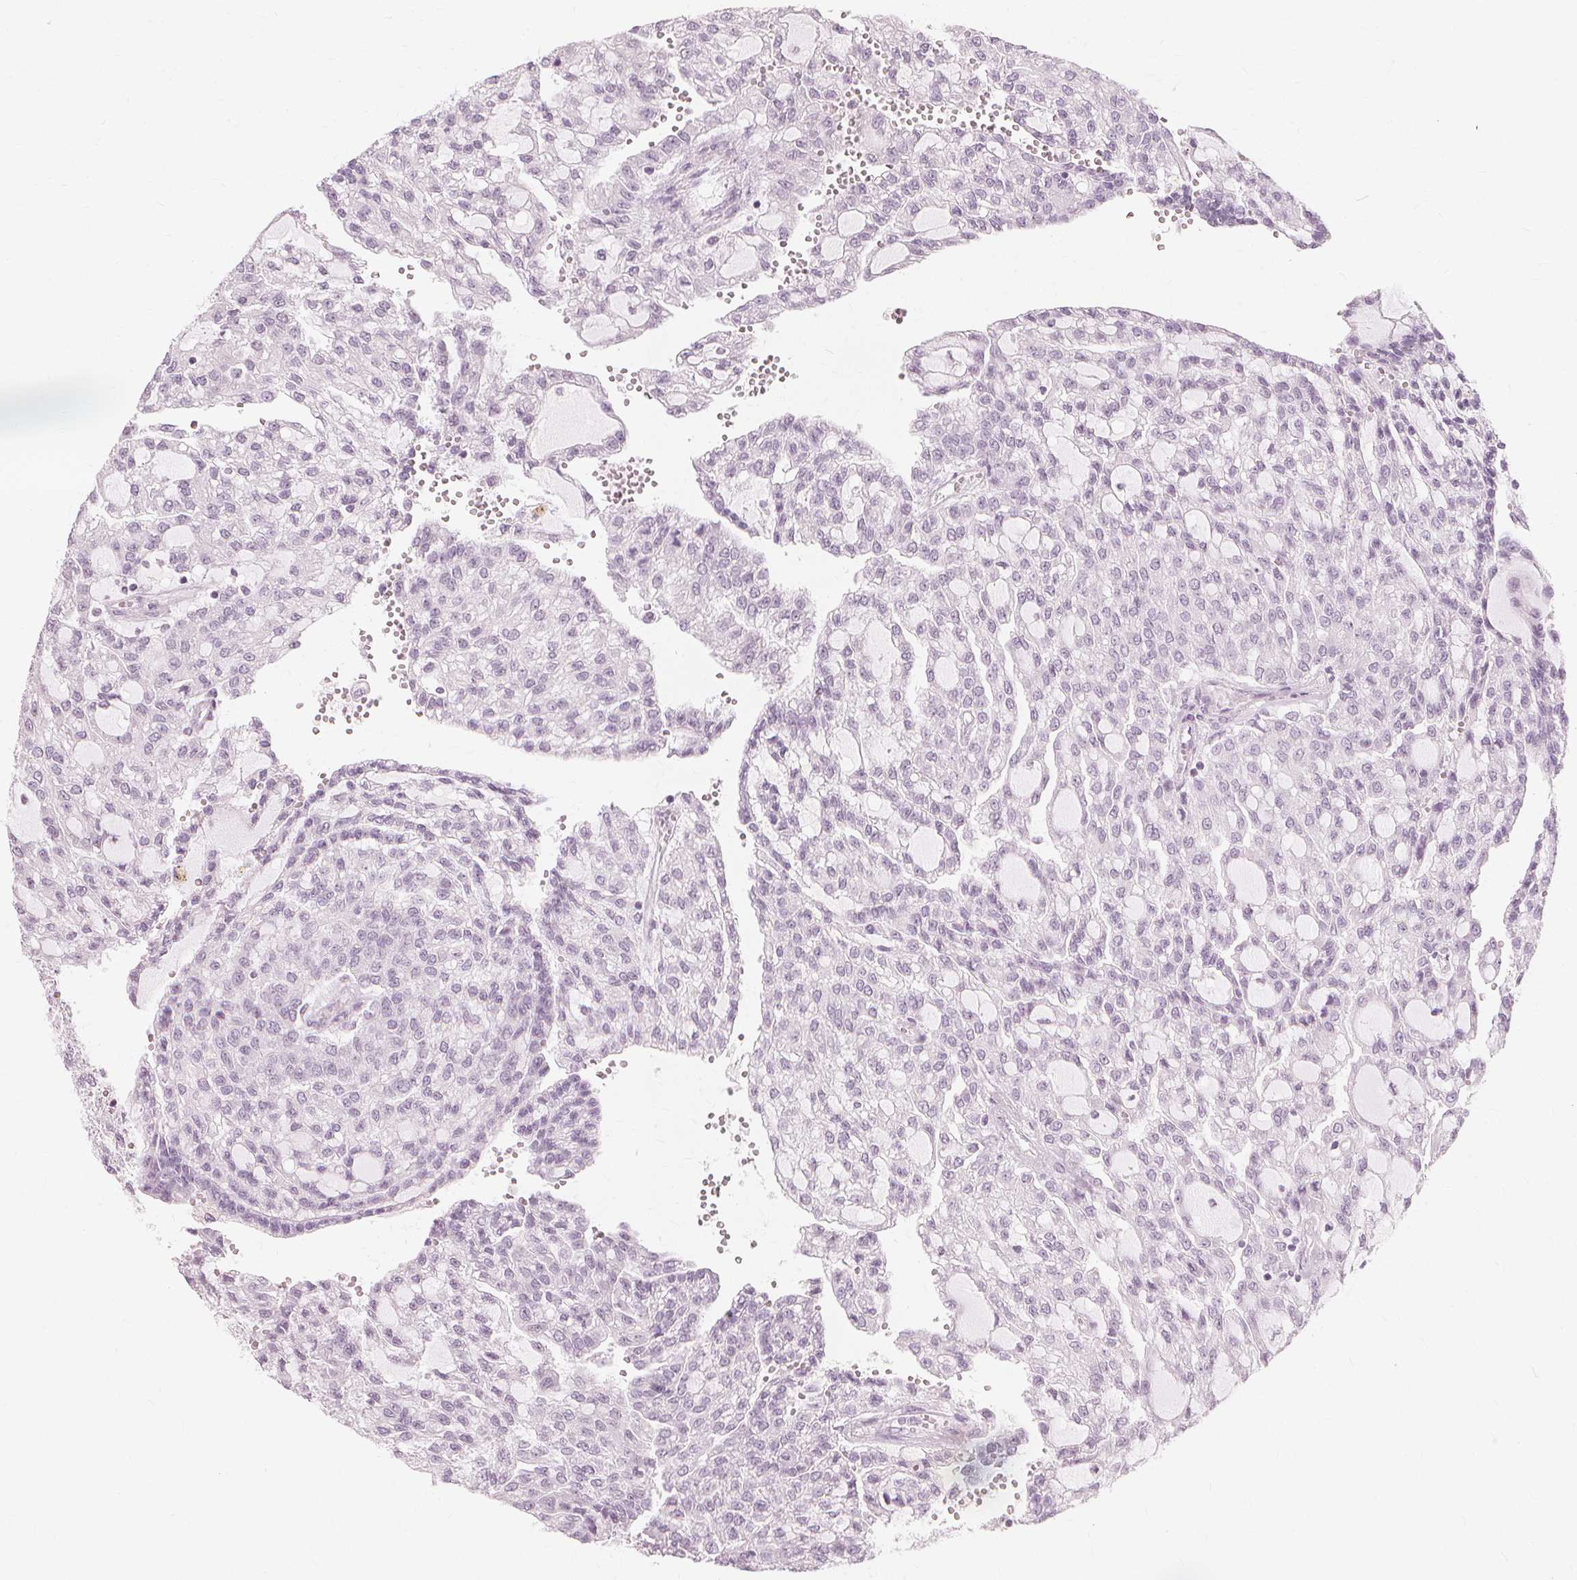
{"staining": {"intensity": "negative", "quantity": "none", "location": "none"}, "tissue": "renal cancer", "cell_type": "Tumor cells", "image_type": "cancer", "snomed": [{"axis": "morphology", "description": "Adenocarcinoma, NOS"}, {"axis": "topography", "description": "Kidney"}], "caption": "Immunohistochemical staining of adenocarcinoma (renal) exhibits no significant staining in tumor cells.", "gene": "MUC12", "patient": {"sex": "male", "age": 63}}